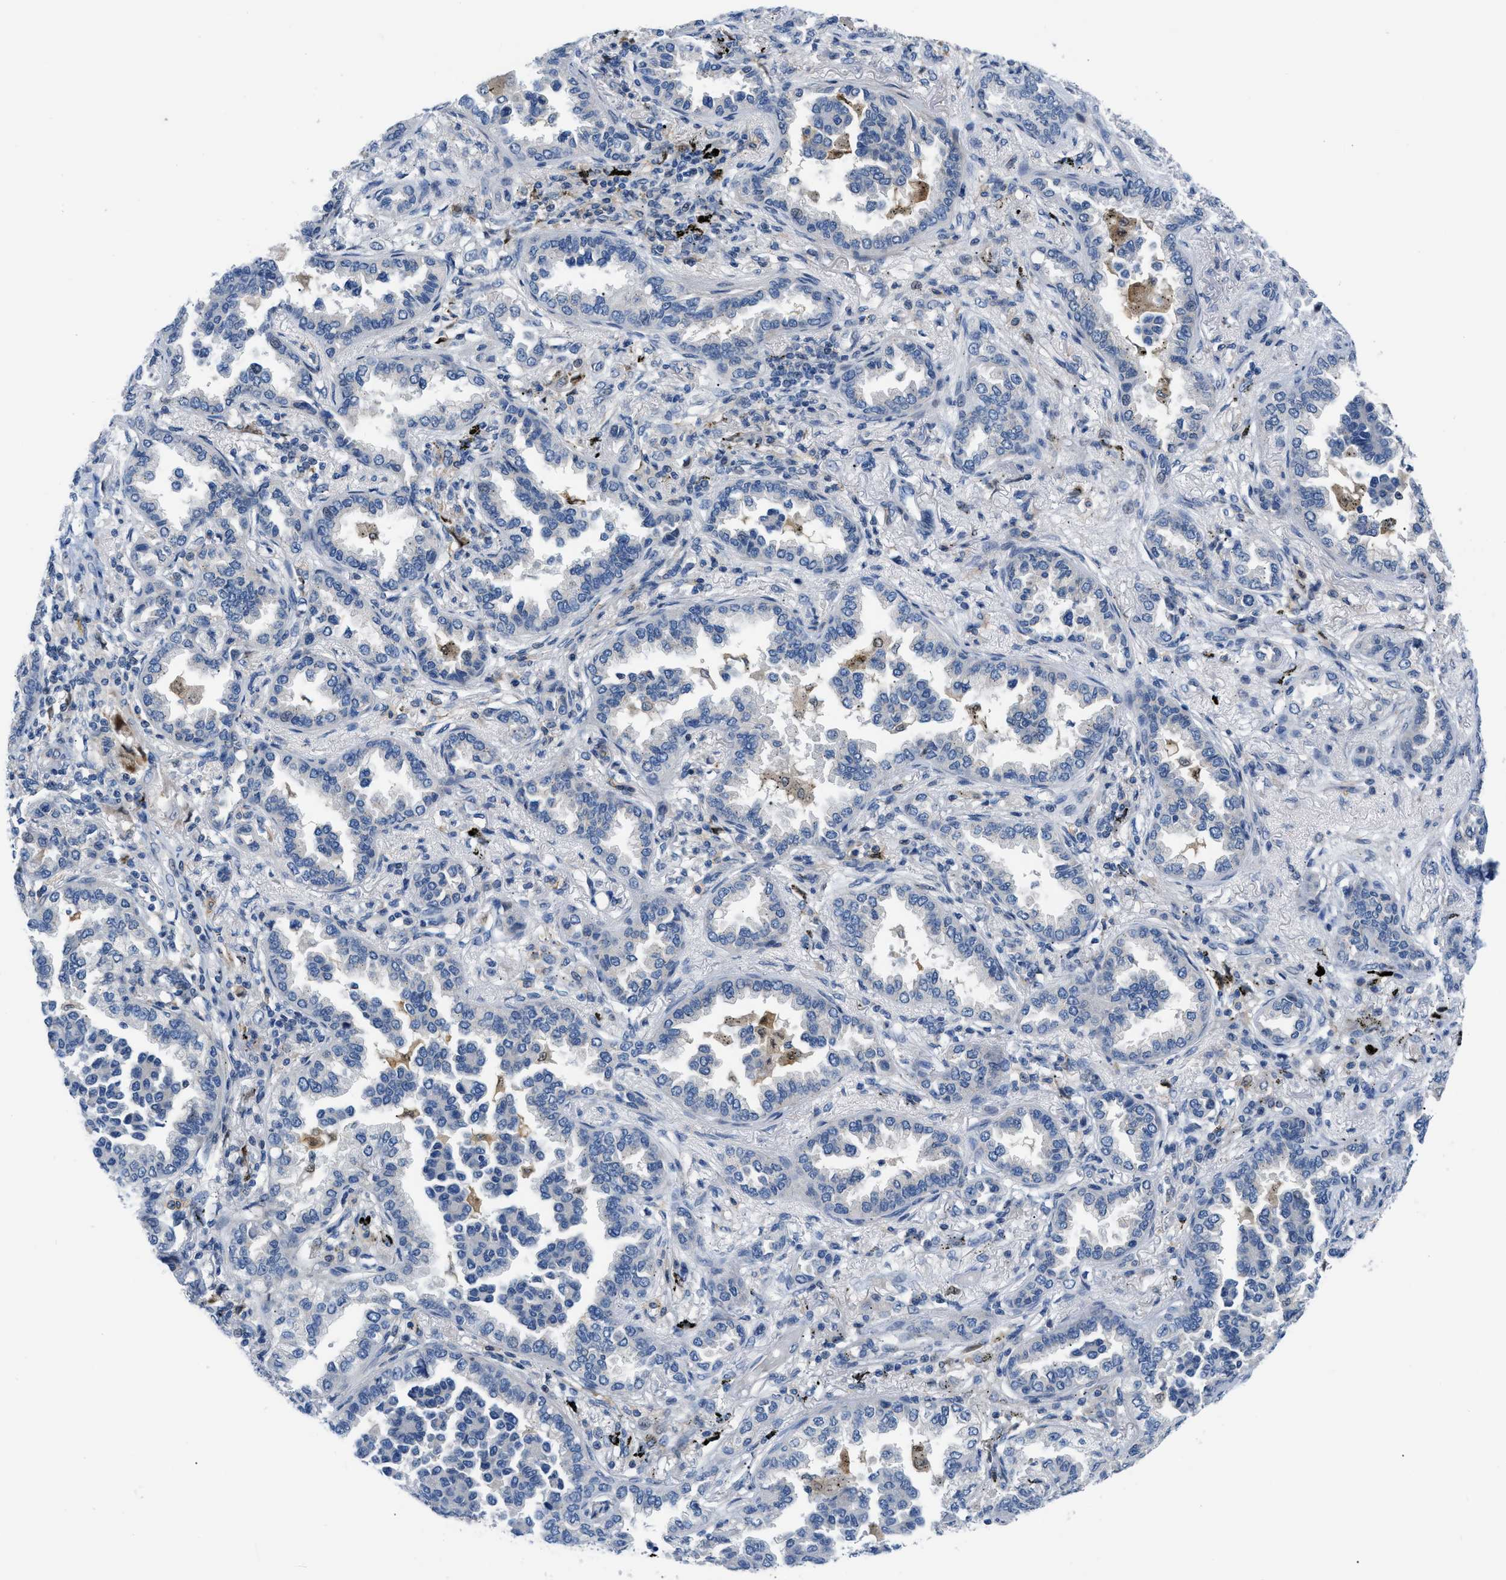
{"staining": {"intensity": "negative", "quantity": "none", "location": "none"}, "tissue": "lung cancer", "cell_type": "Tumor cells", "image_type": "cancer", "snomed": [{"axis": "morphology", "description": "Normal tissue, NOS"}, {"axis": "morphology", "description": "Adenocarcinoma, NOS"}, {"axis": "topography", "description": "Lung"}], "caption": "Immunohistochemistry (IHC) of lung cancer exhibits no staining in tumor cells.", "gene": "FDCSP", "patient": {"sex": "male", "age": 59}}